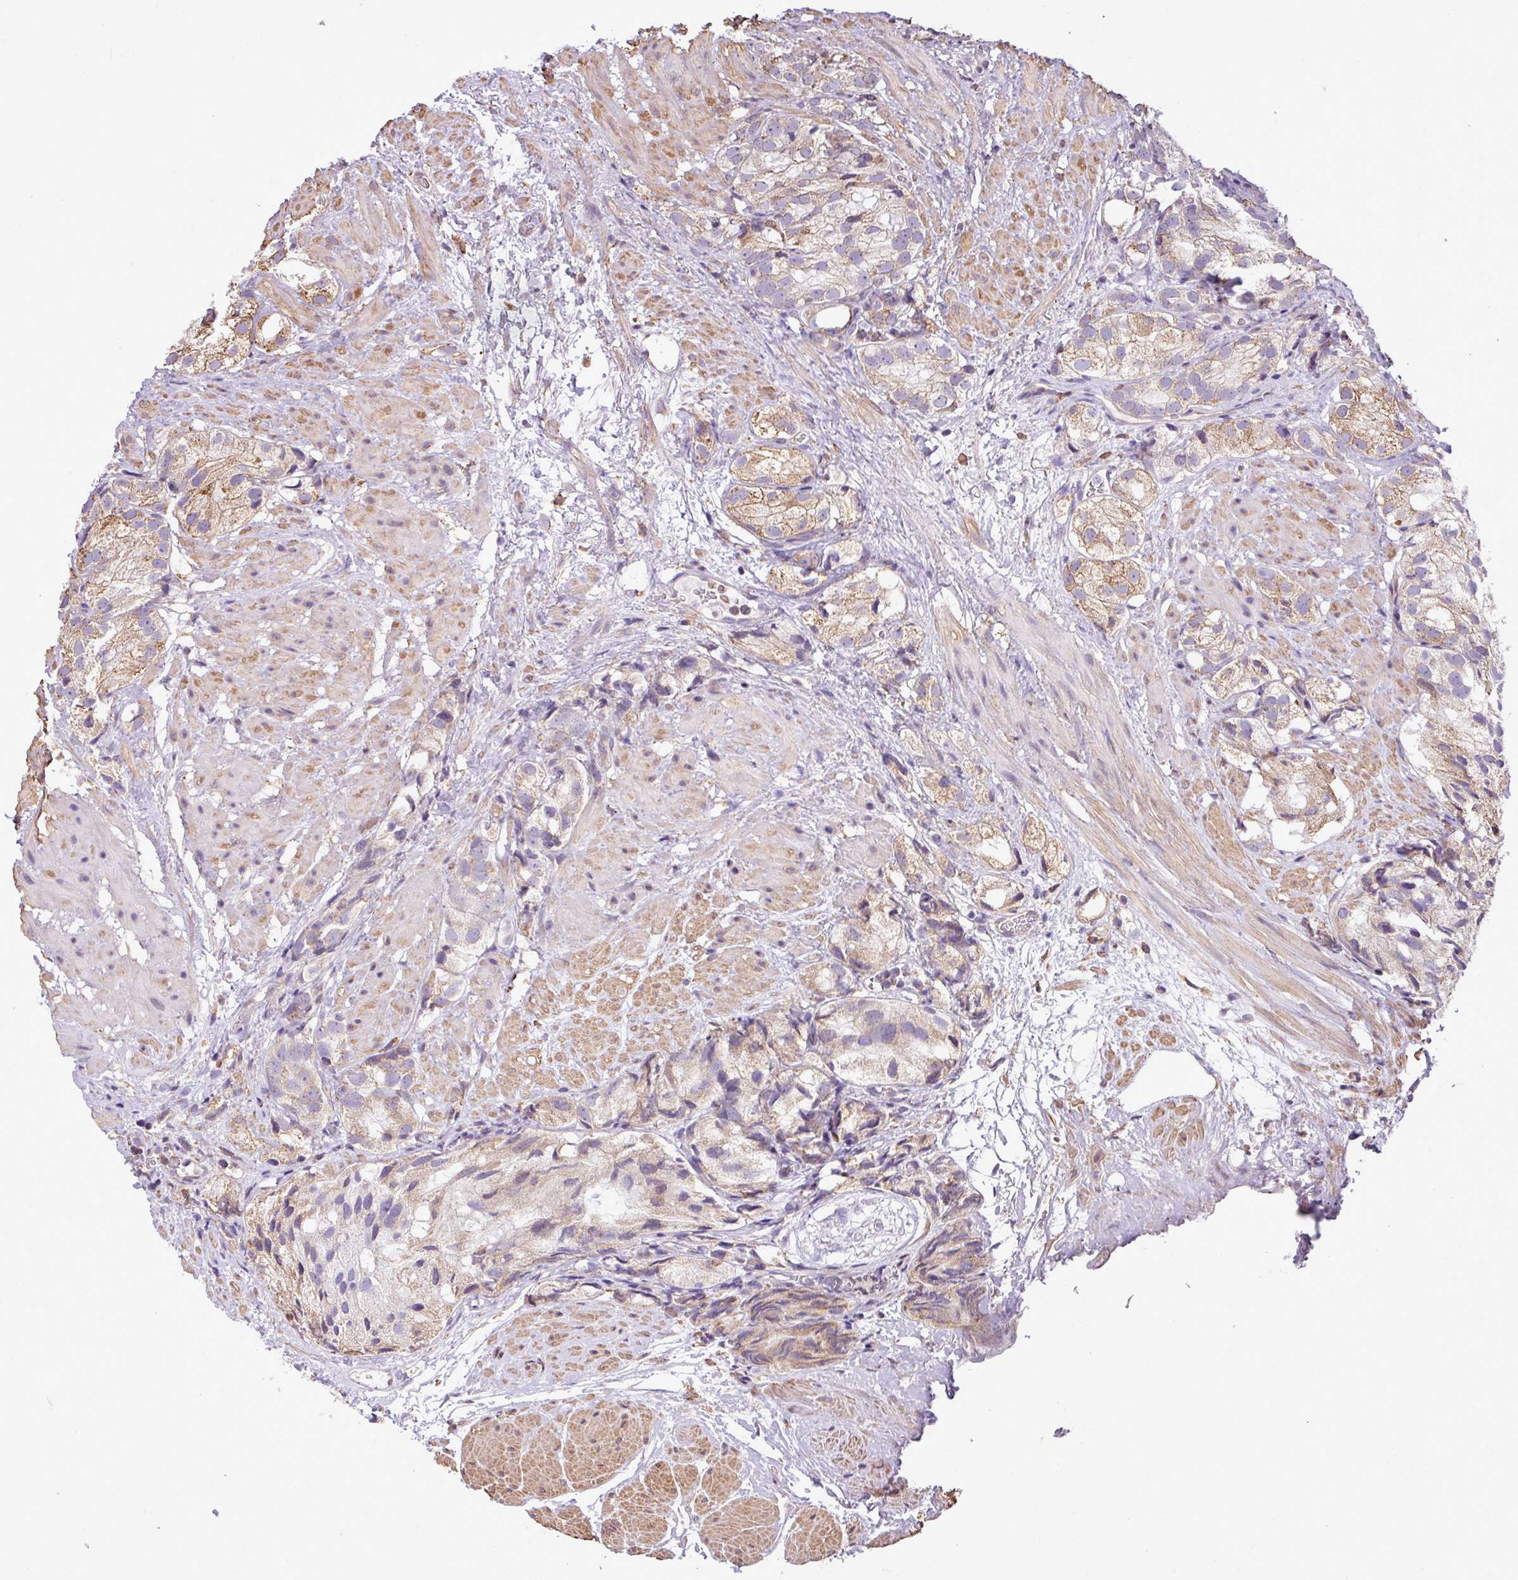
{"staining": {"intensity": "weak", "quantity": "25%-75%", "location": "cytoplasmic/membranous"}, "tissue": "prostate cancer", "cell_type": "Tumor cells", "image_type": "cancer", "snomed": [{"axis": "morphology", "description": "Adenocarcinoma, High grade"}, {"axis": "topography", "description": "Prostate"}], "caption": "A high-resolution photomicrograph shows IHC staining of prostate high-grade adenocarcinoma, which shows weak cytoplasmic/membranous positivity in about 25%-75% of tumor cells.", "gene": "ZSCAN5A", "patient": {"sex": "male", "age": 82}}